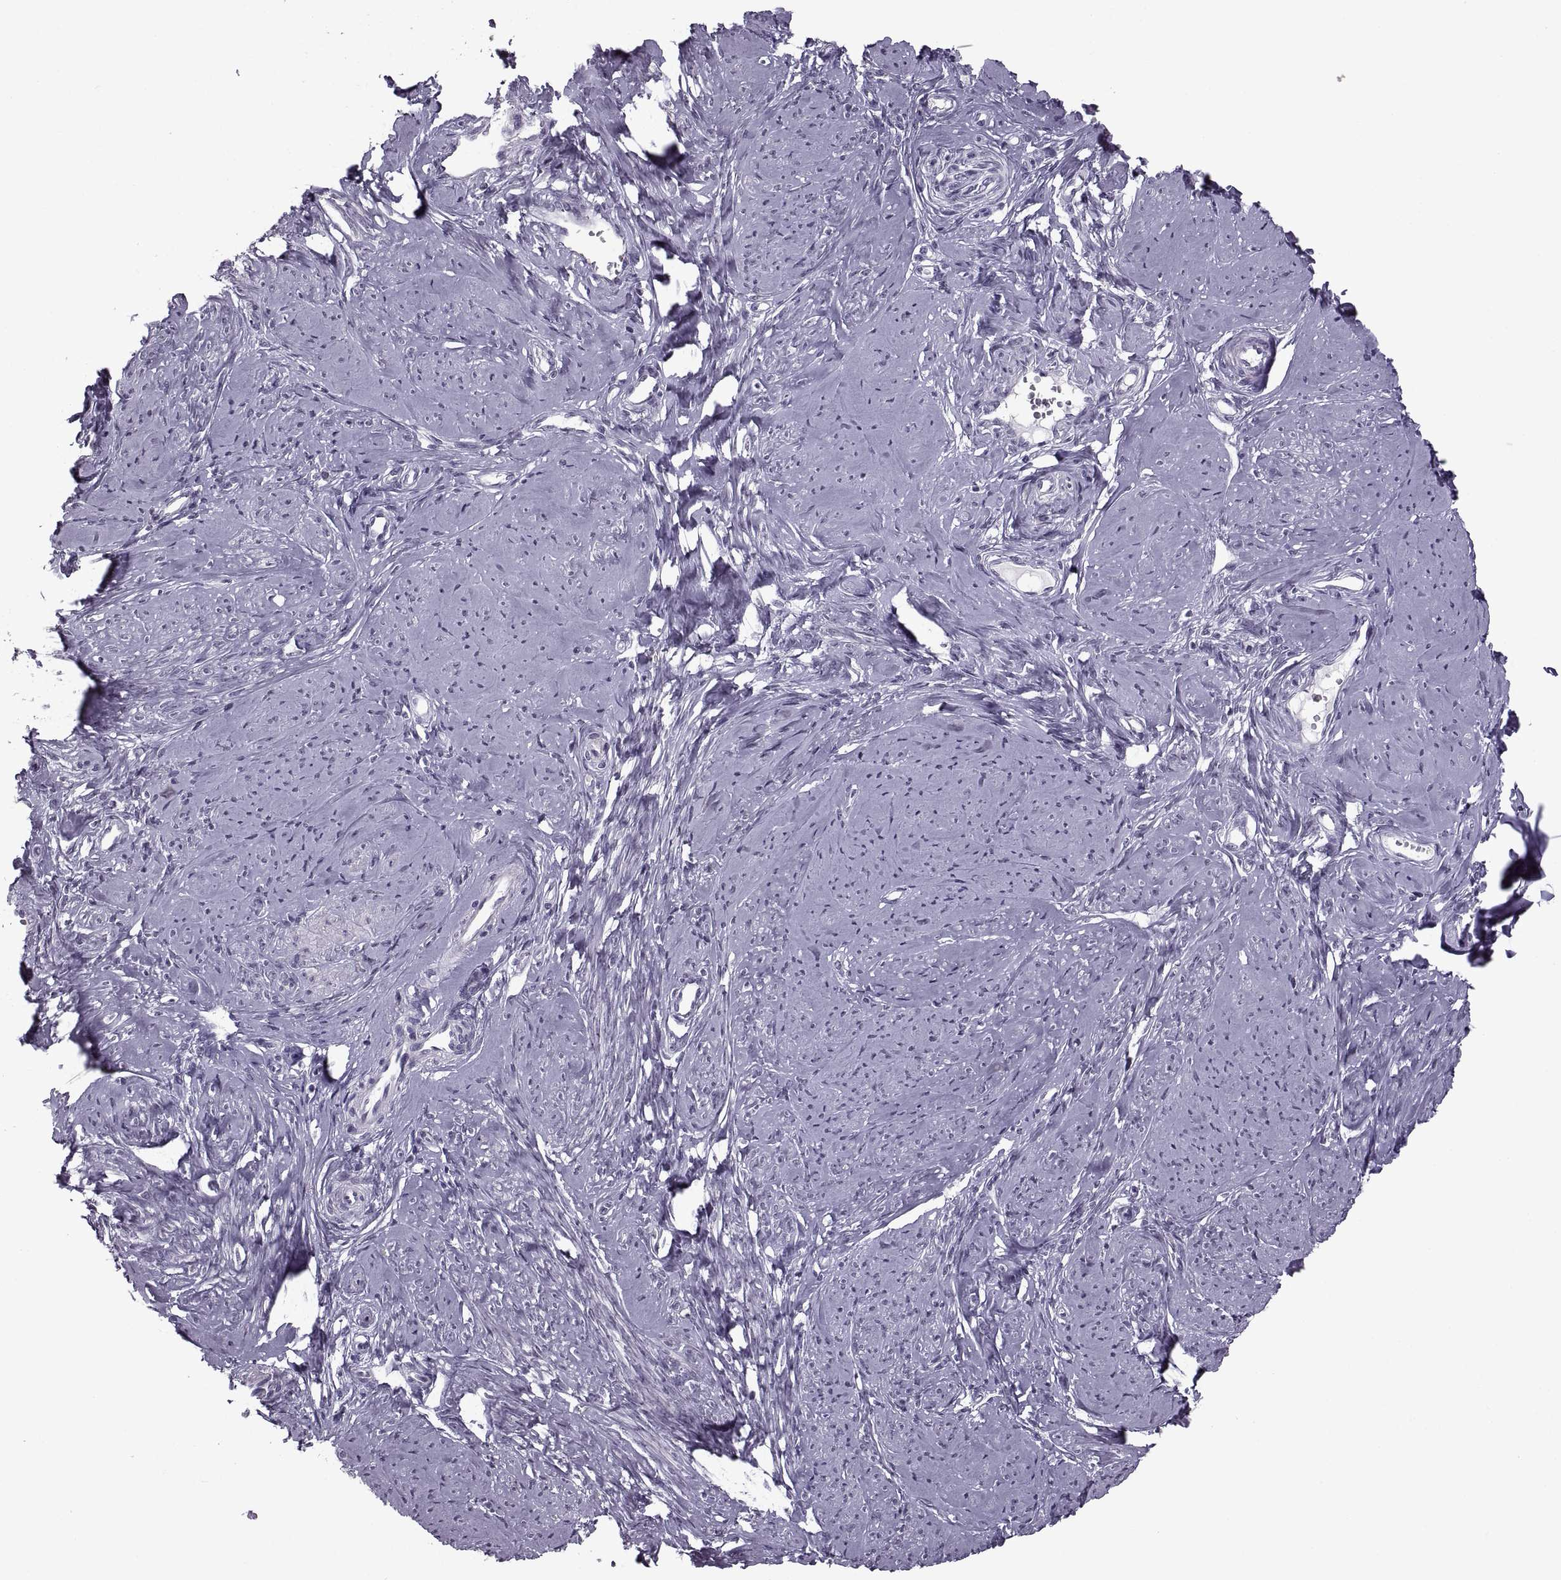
{"staining": {"intensity": "negative", "quantity": "none", "location": "none"}, "tissue": "smooth muscle", "cell_type": "Smooth muscle cells", "image_type": "normal", "snomed": [{"axis": "morphology", "description": "Normal tissue, NOS"}, {"axis": "topography", "description": "Smooth muscle"}], "caption": "There is no significant positivity in smooth muscle cells of smooth muscle. (Brightfield microscopy of DAB immunohistochemistry (IHC) at high magnification).", "gene": "PAGE2B", "patient": {"sex": "female", "age": 48}}